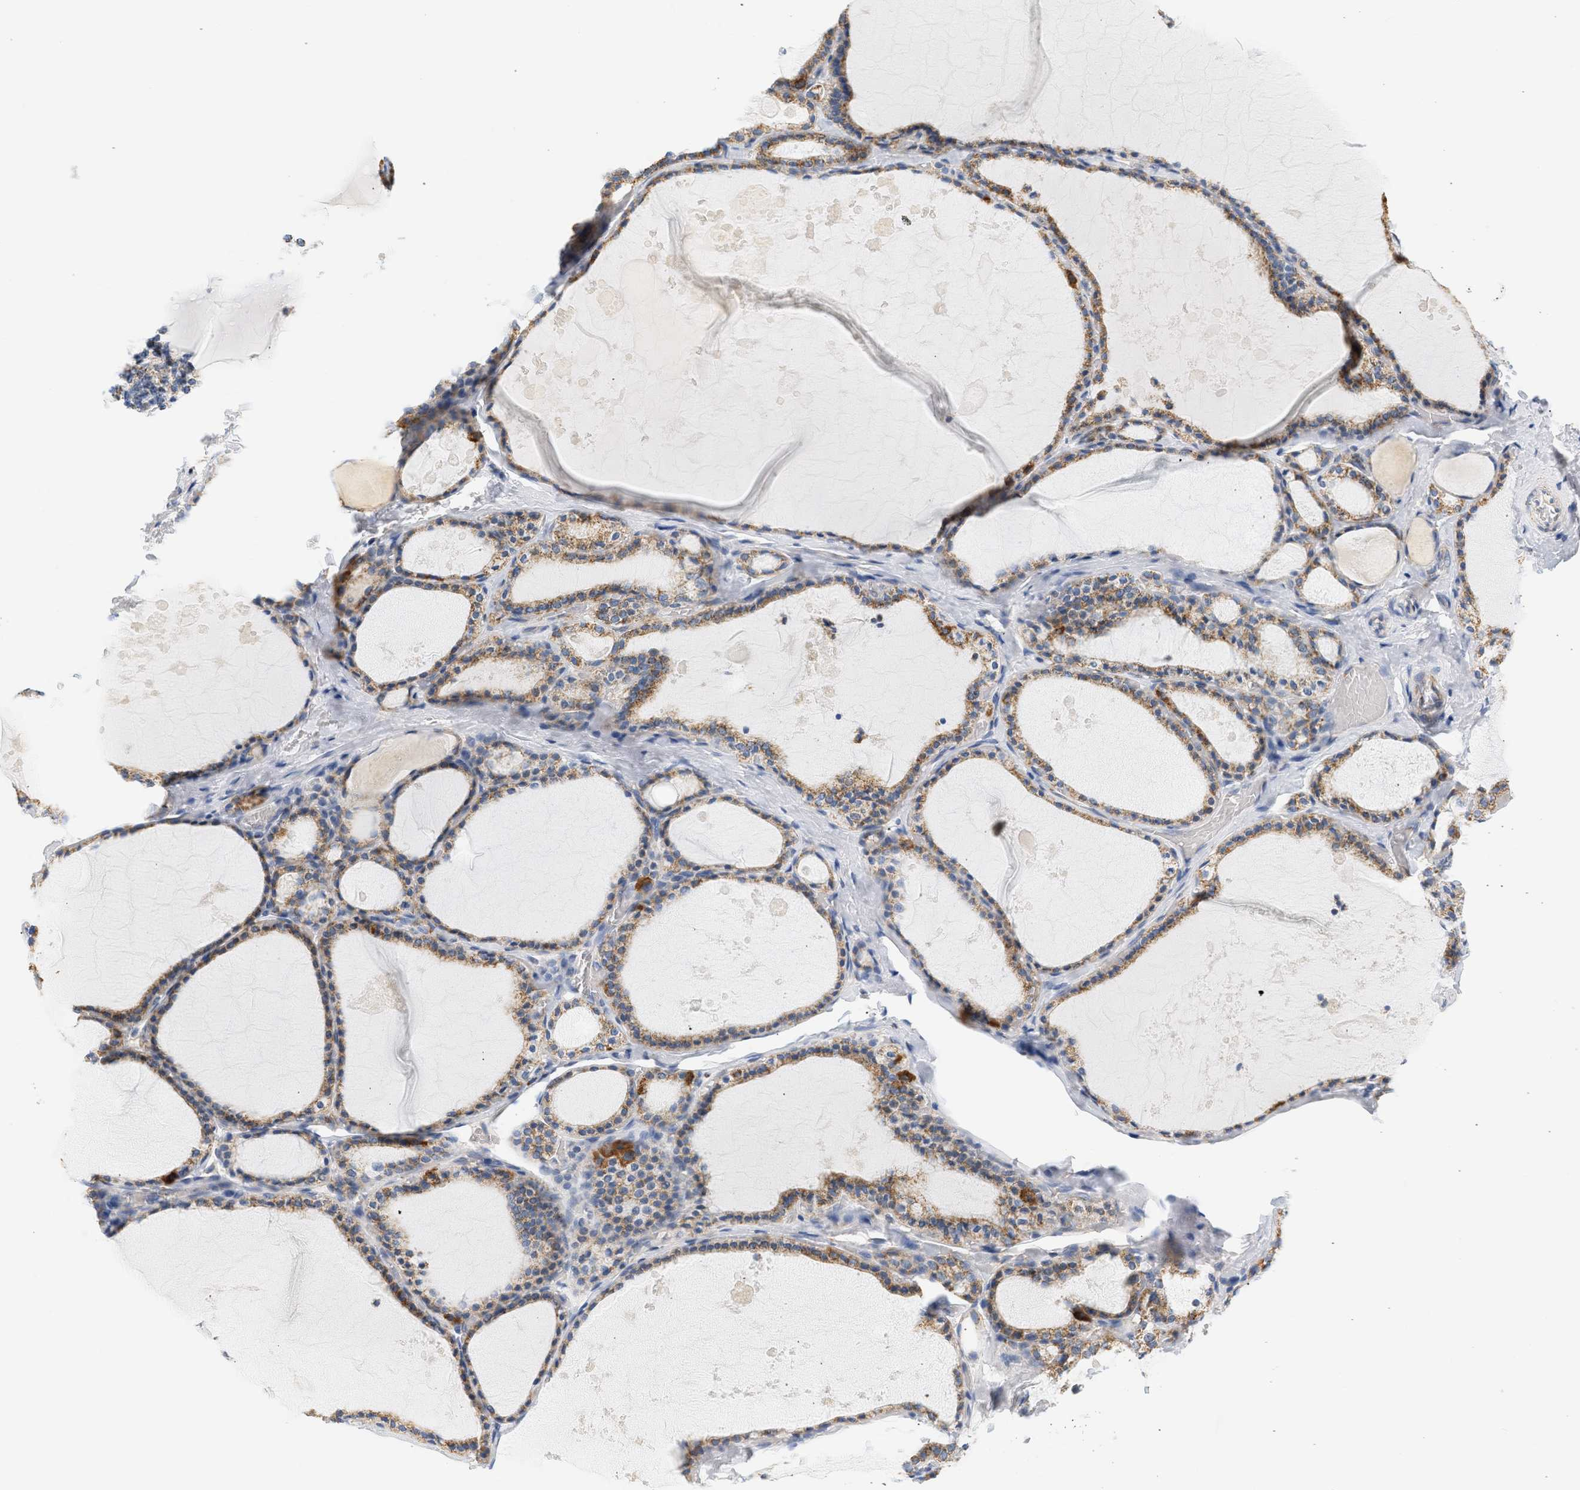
{"staining": {"intensity": "moderate", "quantity": ">75%", "location": "cytoplasmic/membranous"}, "tissue": "thyroid gland", "cell_type": "Glandular cells", "image_type": "normal", "snomed": [{"axis": "morphology", "description": "Normal tissue, NOS"}, {"axis": "topography", "description": "Thyroid gland"}], "caption": "Thyroid gland stained with DAB (3,3'-diaminobenzidine) immunohistochemistry displays medium levels of moderate cytoplasmic/membranous positivity in about >75% of glandular cells.", "gene": "GRPEL2", "patient": {"sex": "male", "age": 56}}